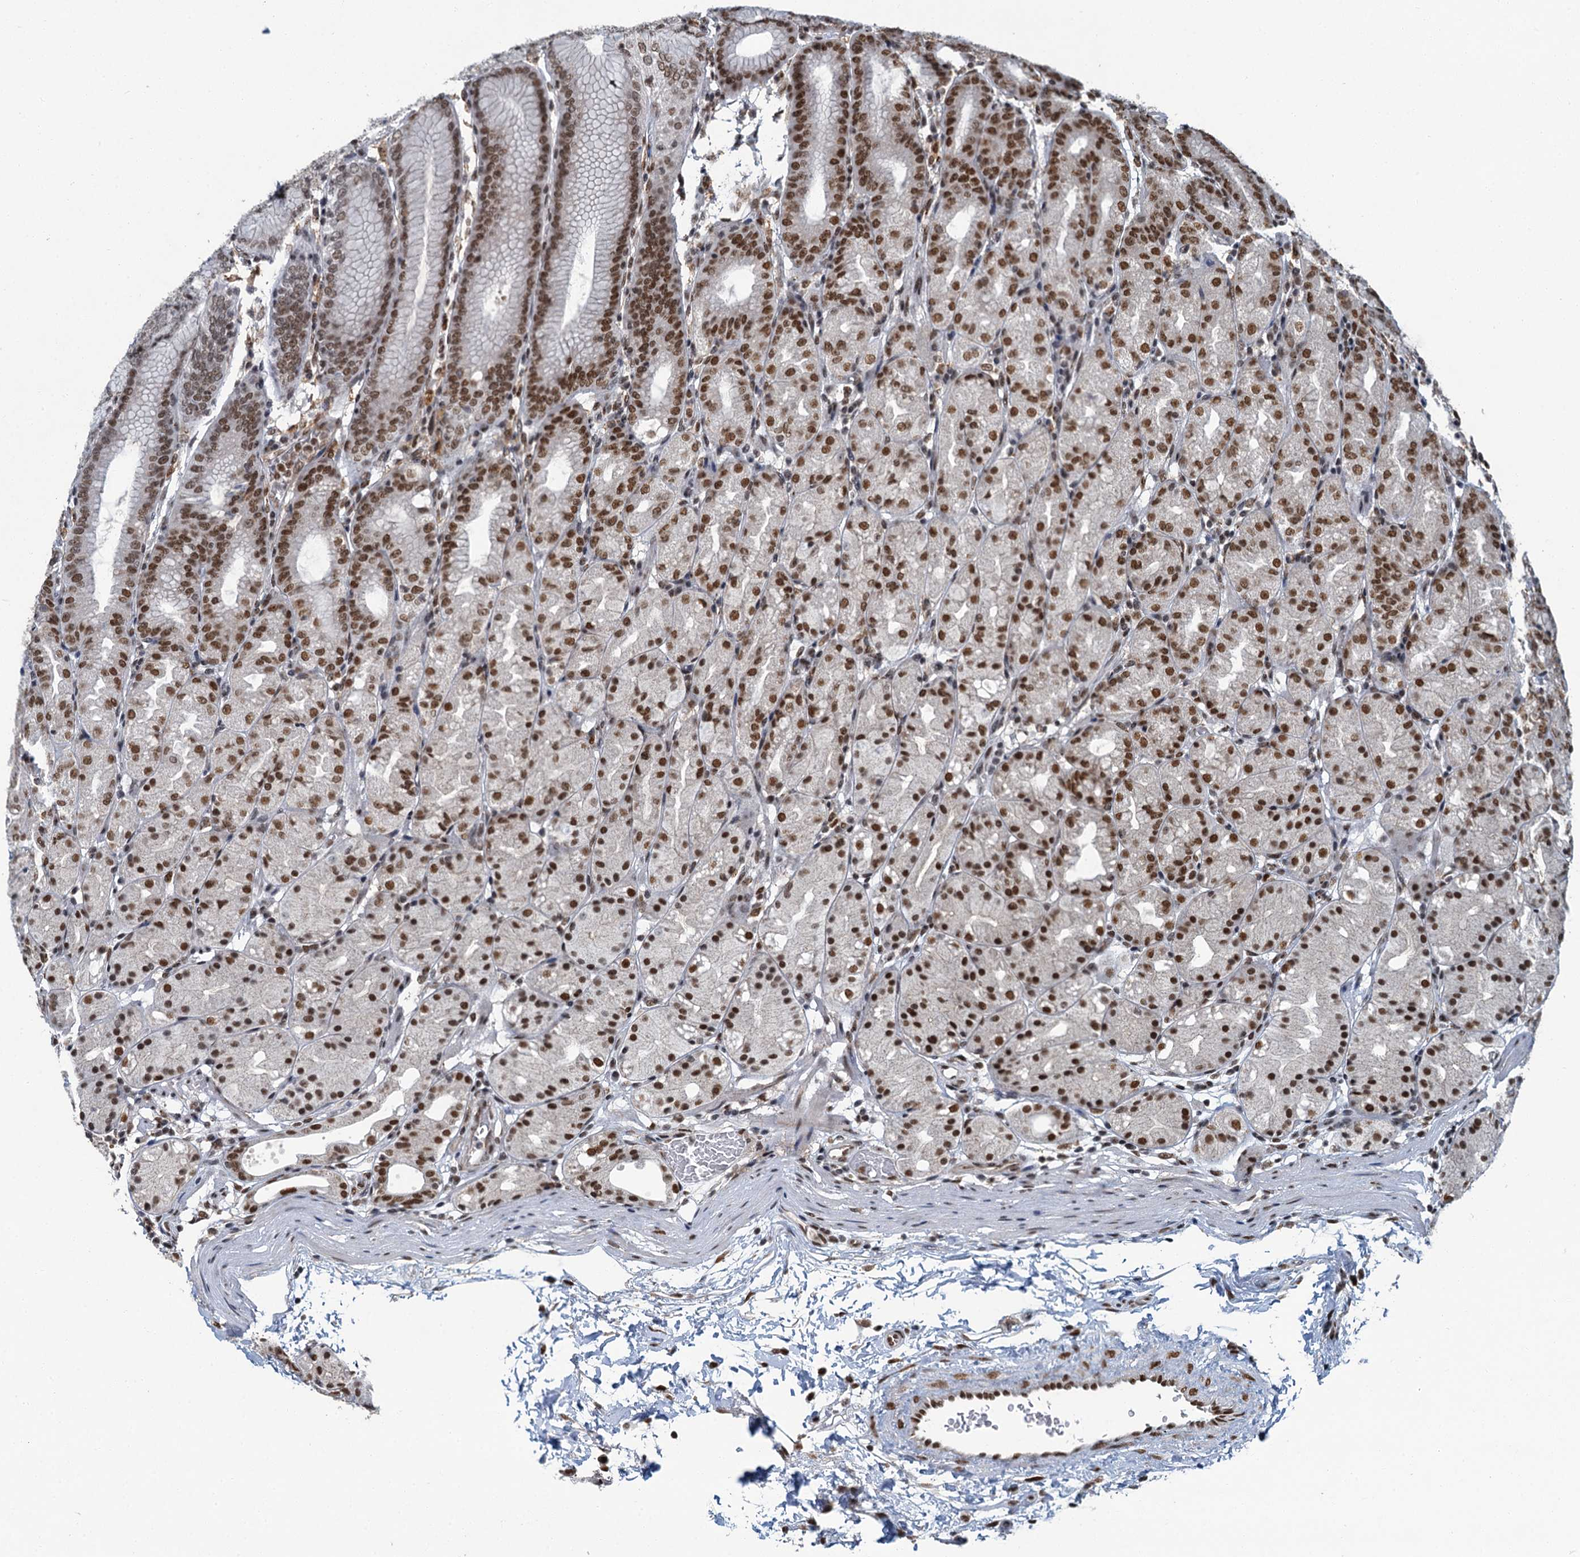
{"staining": {"intensity": "strong", "quantity": ">75%", "location": "nuclear"}, "tissue": "stomach", "cell_type": "Glandular cells", "image_type": "normal", "snomed": [{"axis": "morphology", "description": "Normal tissue, NOS"}, {"axis": "topography", "description": "Stomach, upper"}], "caption": "A micrograph showing strong nuclear positivity in about >75% of glandular cells in benign stomach, as visualized by brown immunohistochemical staining.", "gene": "PPHLN1", "patient": {"sex": "male", "age": 48}}